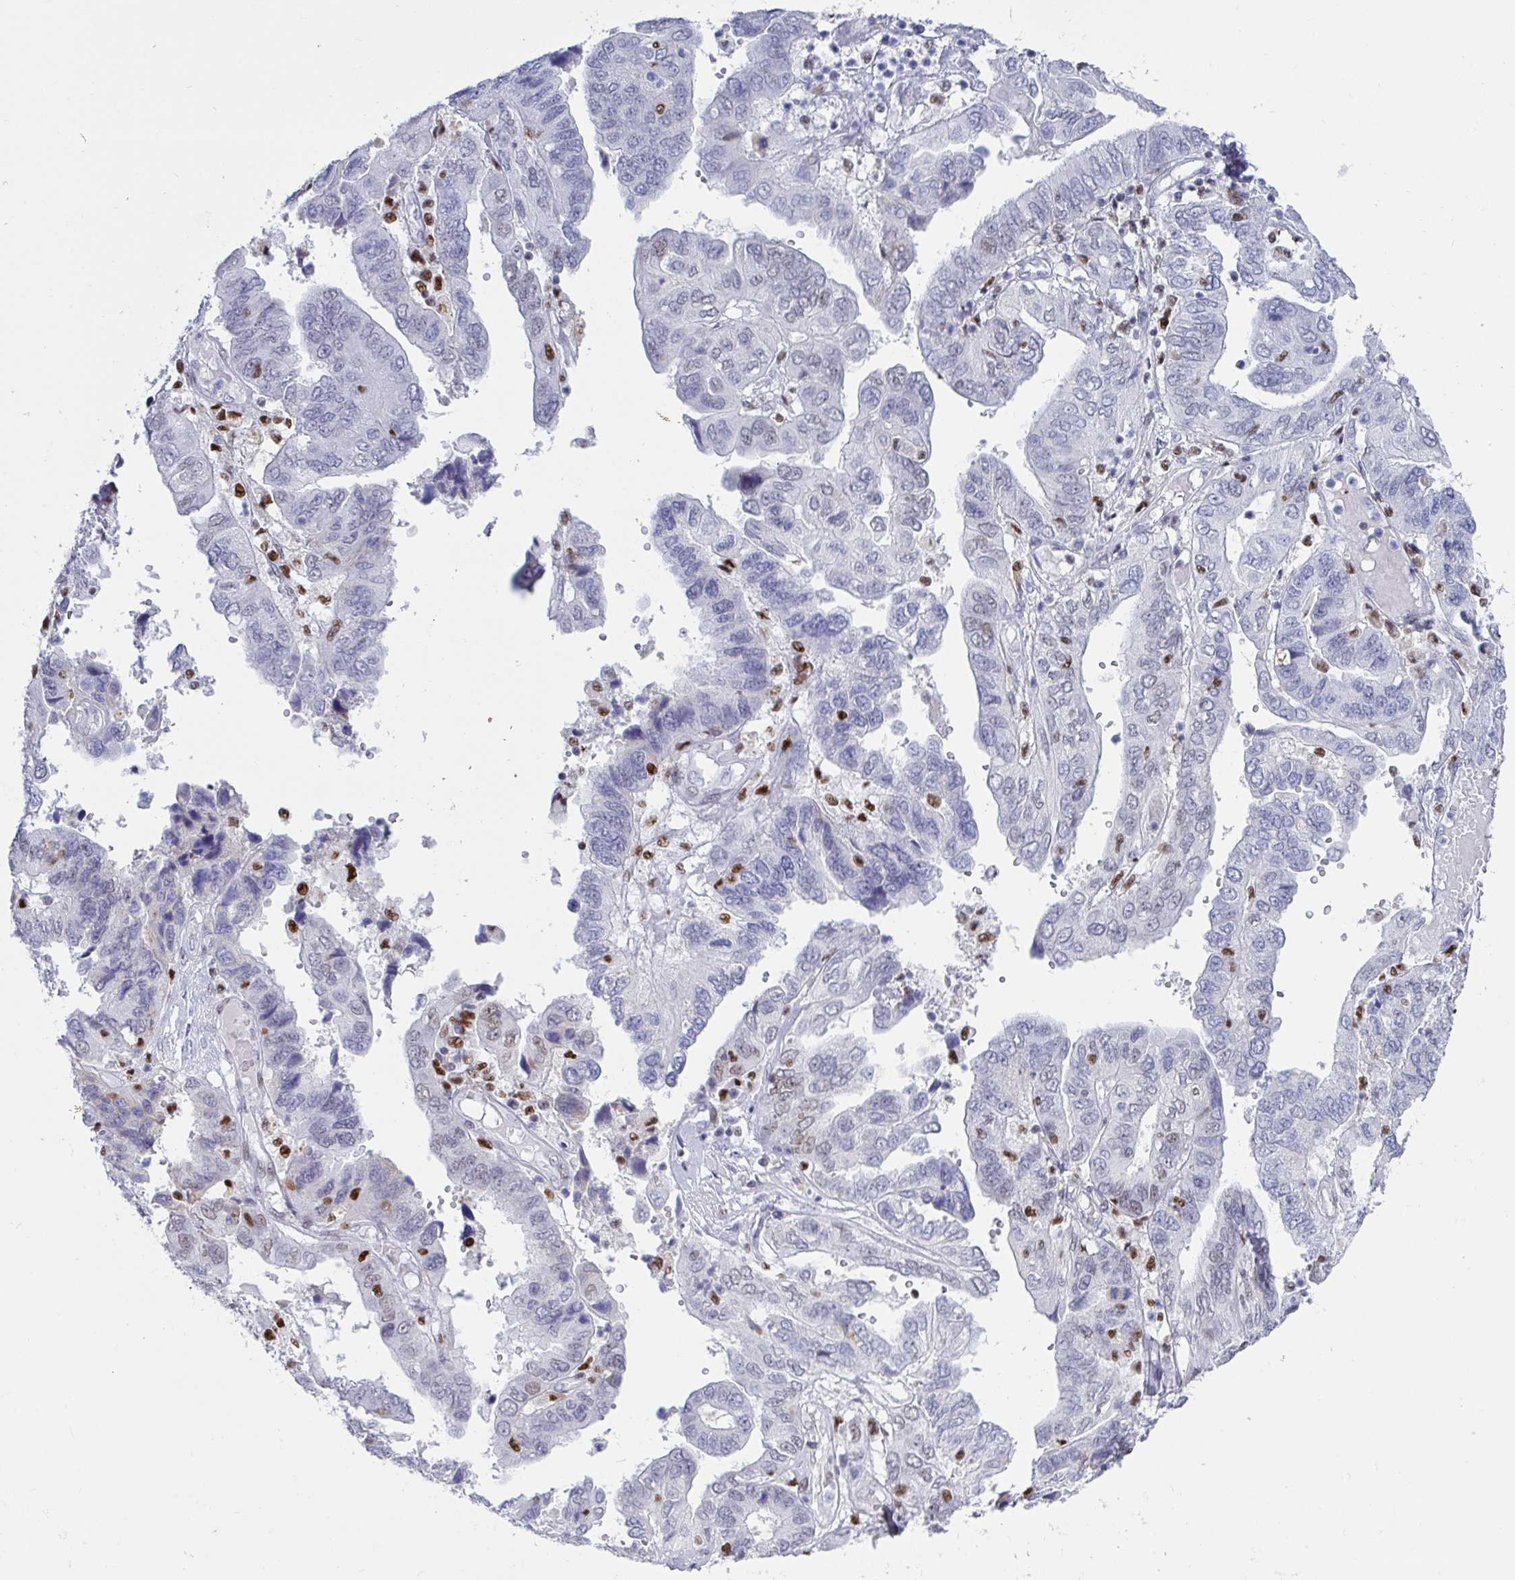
{"staining": {"intensity": "negative", "quantity": "none", "location": "none"}, "tissue": "ovarian cancer", "cell_type": "Tumor cells", "image_type": "cancer", "snomed": [{"axis": "morphology", "description": "Cystadenocarcinoma, serous, NOS"}, {"axis": "topography", "description": "Ovary"}], "caption": "High magnification brightfield microscopy of ovarian serous cystadenocarcinoma stained with DAB (brown) and counterstained with hematoxylin (blue): tumor cells show no significant expression.", "gene": "ZNF586", "patient": {"sex": "female", "age": 79}}